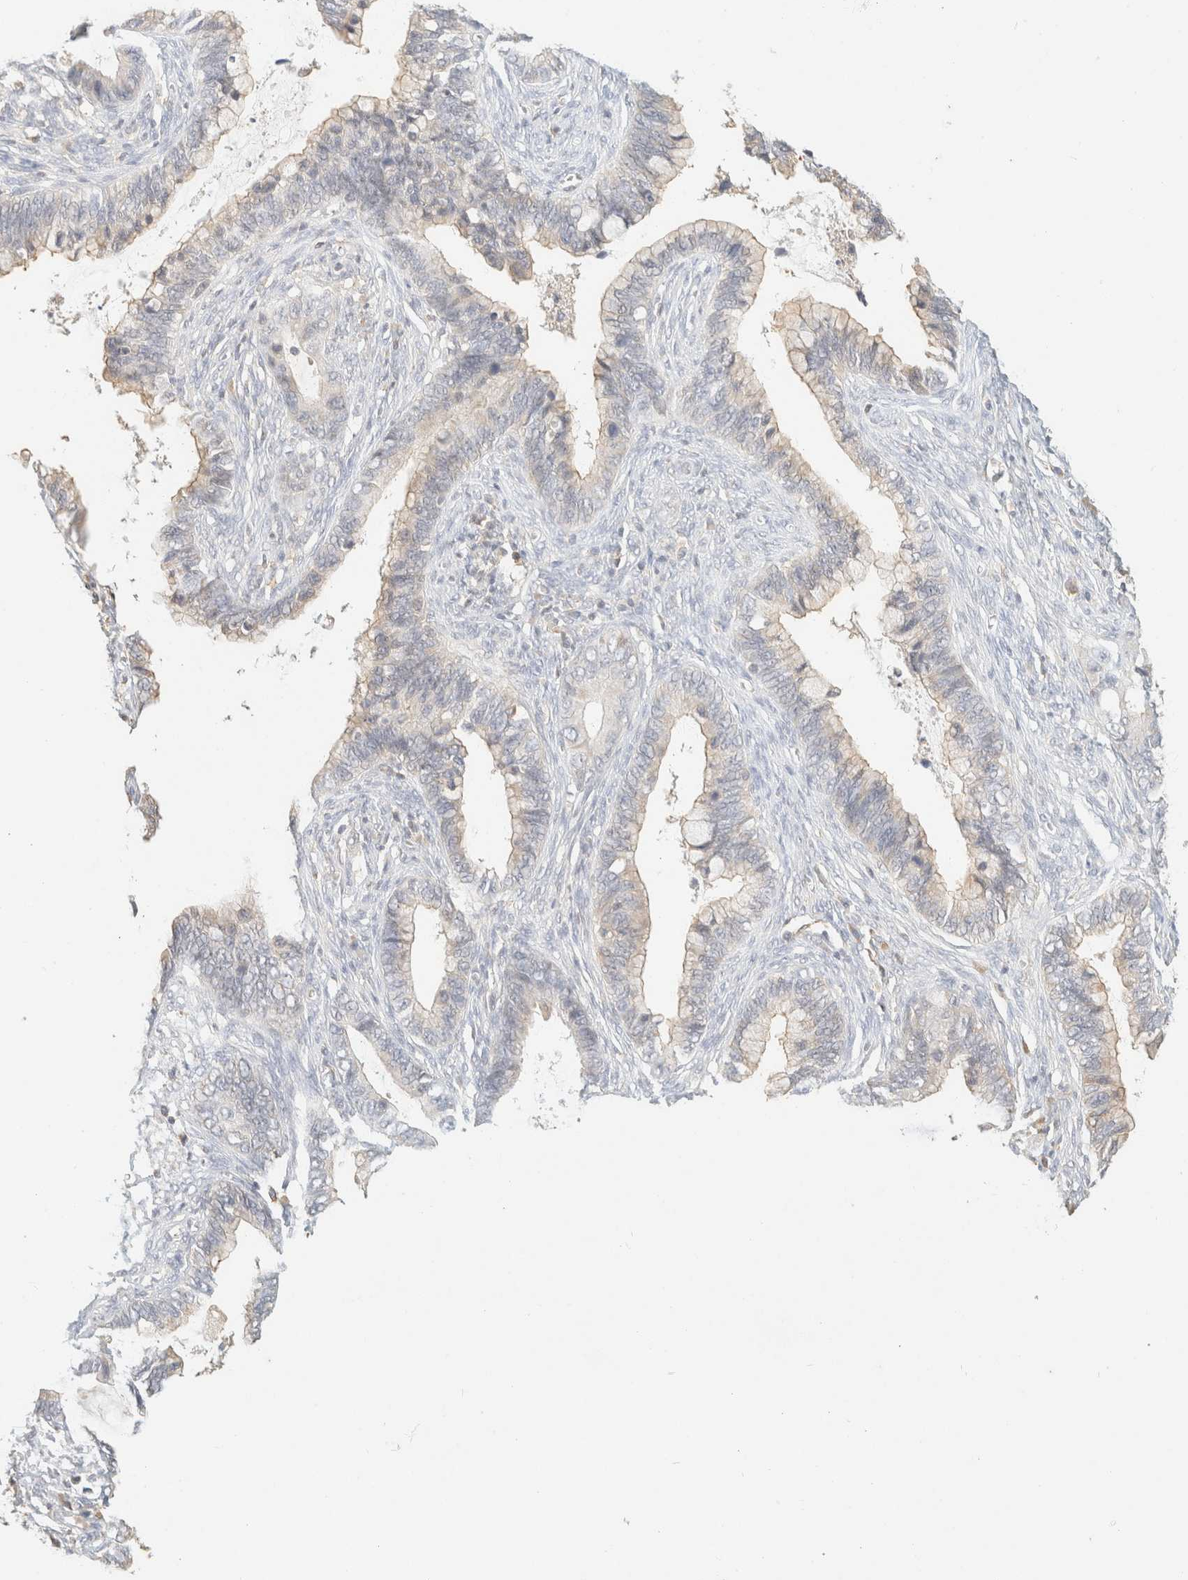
{"staining": {"intensity": "weak", "quantity": "<25%", "location": "cytoplasmic/membranous"}, "tissue": "cervical cancer", "cell_type": "Tumor cells", "image_type": "cancer", "snomed": [{"axis": "morphology", "description": "Adenocarcinoma, NOS"}, {"axis": "topography", "description": "Cervix"}], "caption": "Adenocarcinoma (cervical) stained for a protein using immunohistochemistry shows no expression tumor cells.", "gene": "TIMD4", "patient": {"sex": "female", "age": 44}}